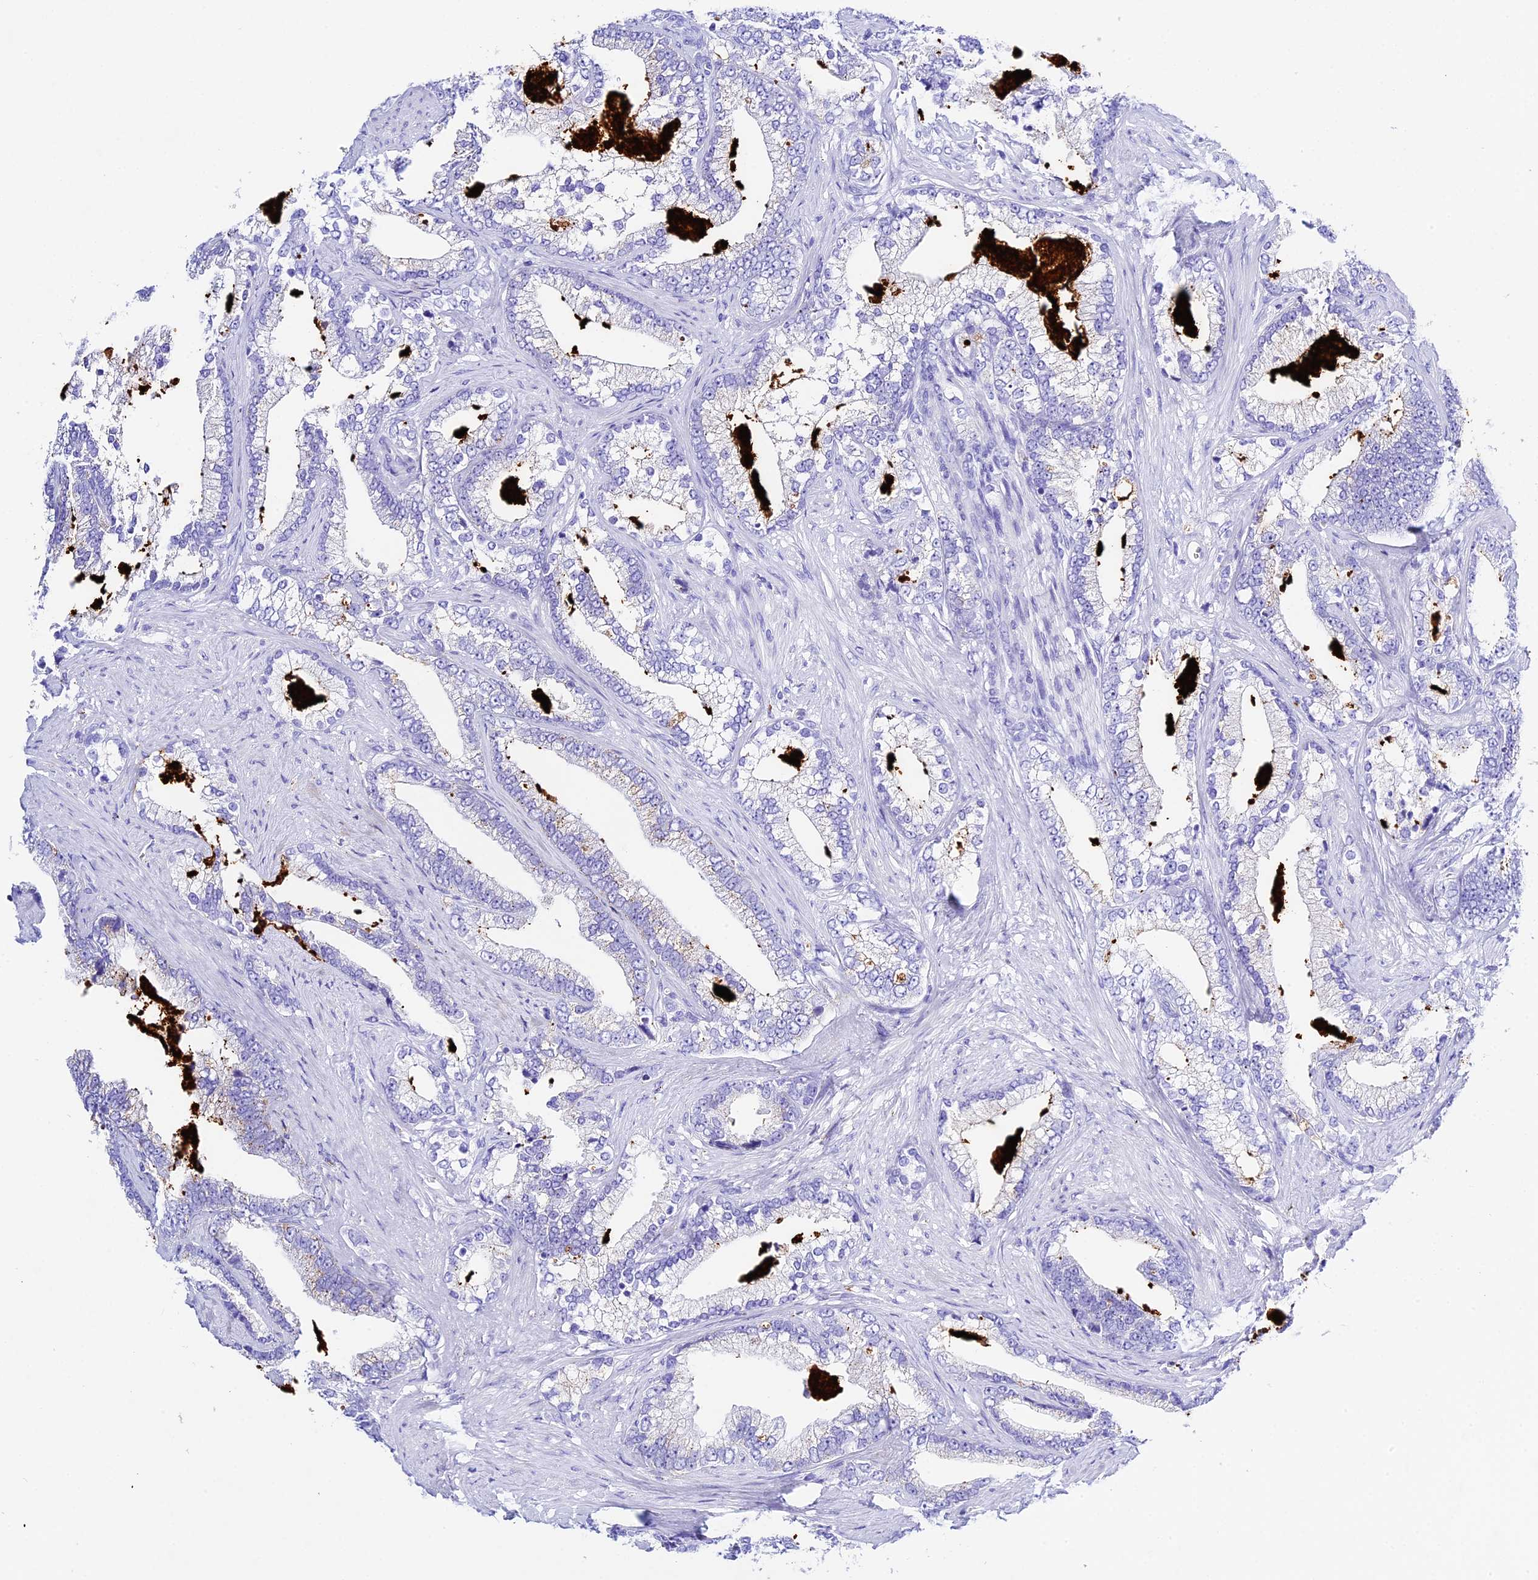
{"staining": {"intensity": "negative", "quantity": "none", "location": "none"}, "tissue": "prostate cancer", "cell_type": "Tumor cells", "image_type": "cancer", "snomed": [{"axis": "morphology", "description": "Adenocarcinoma, High grade"}, {"axis": "topography", "description": "Prostate and seminal vesicle, NOS"}], "caption": "High power microscopy image of an immunohistochemistry photomicrograph of prostate cancer (high-grade adenocarcinoma), revealing no significant staining in tumor cells.", "gene": "PSG11", "patient": {"sex": "male", "age": 67}}